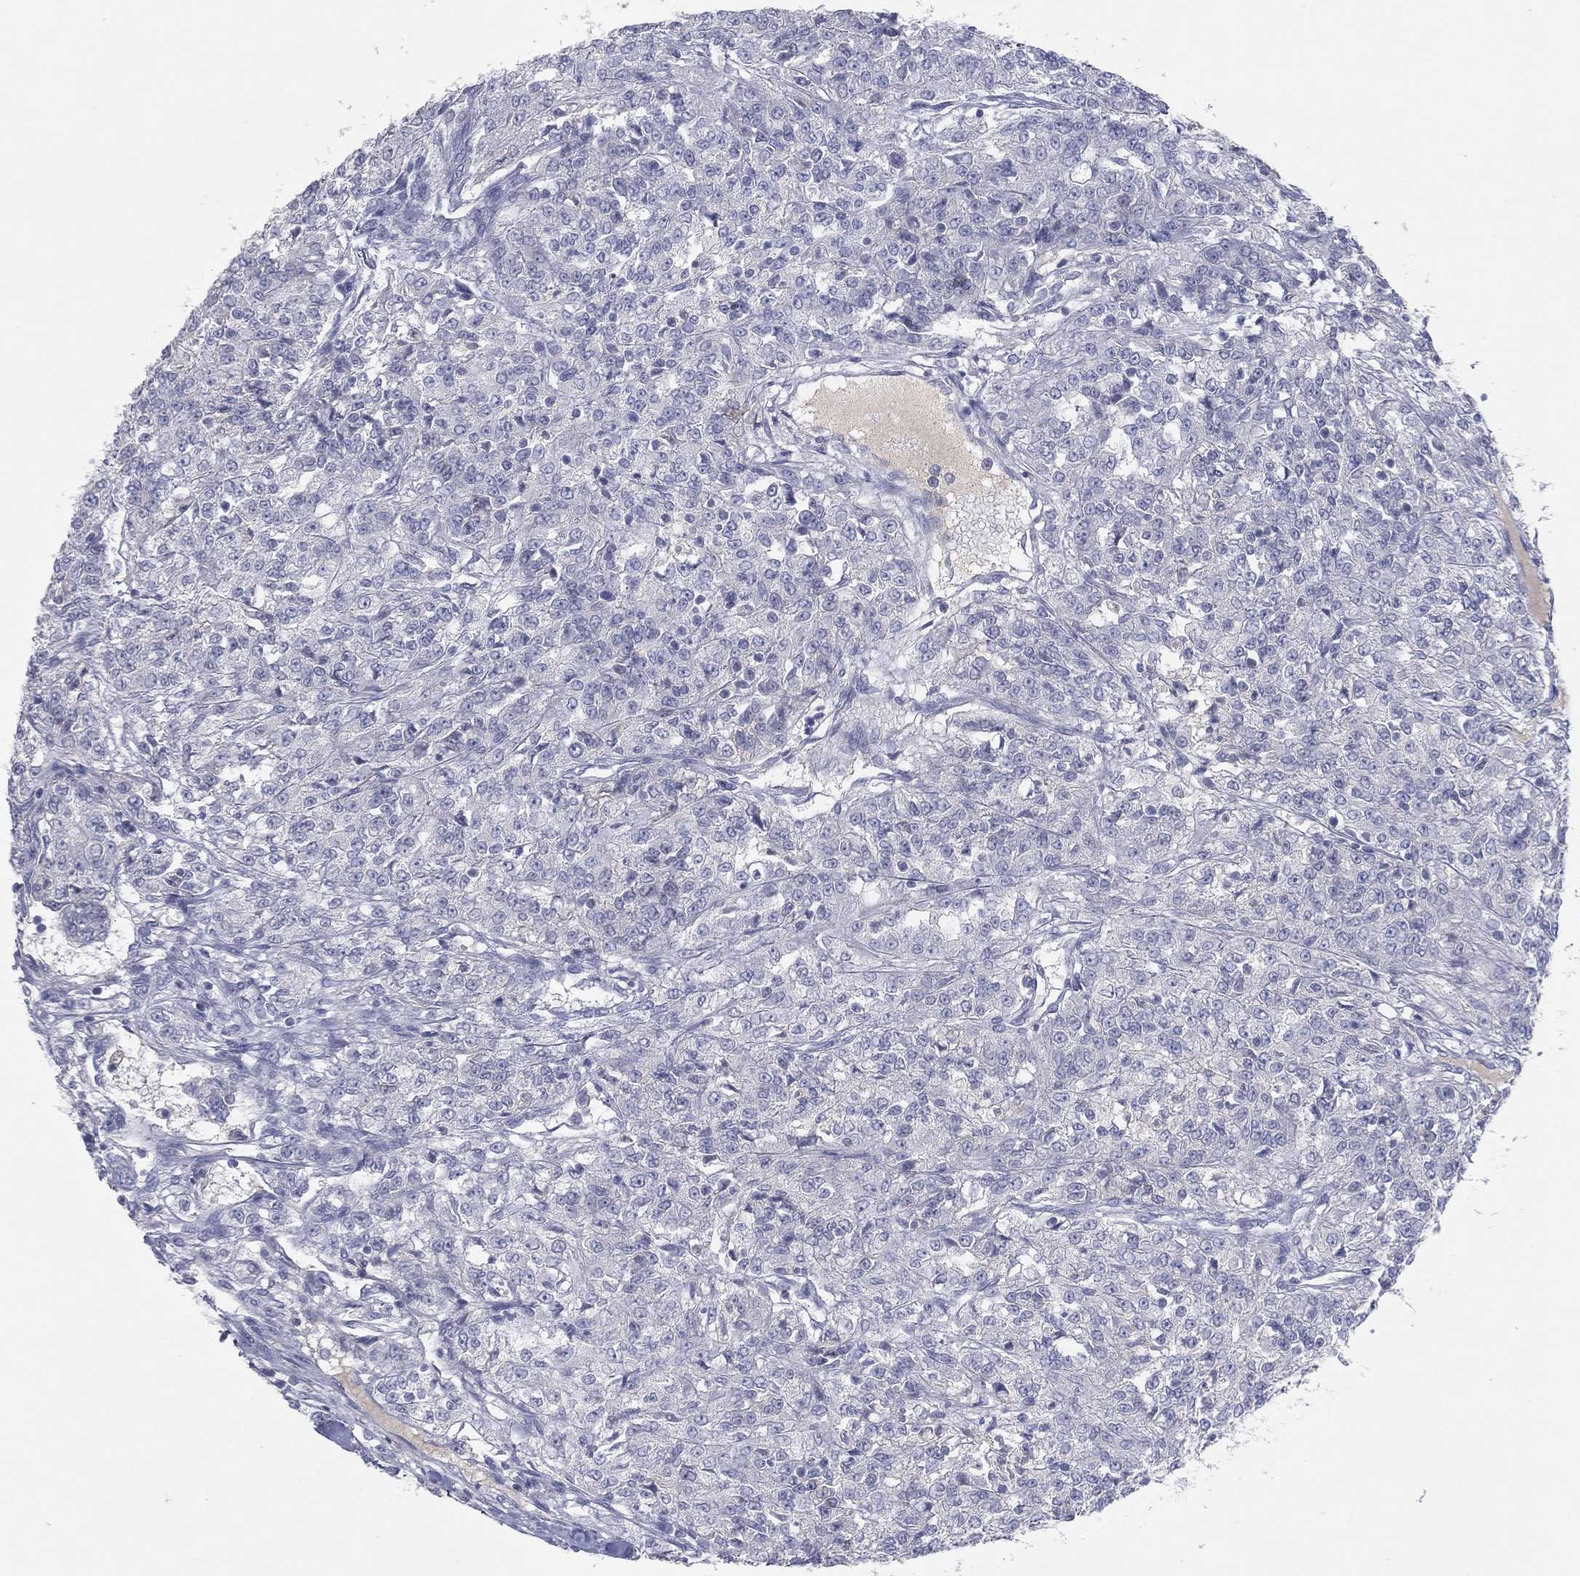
{"staining": {"intensity": "negative", "quantity": "none", "location": "none"}, "tissue": "renal cancer", "cell_type": "Tumor cells", "image_type": "cancer", "snomed": [{"axis": "morphology", "description": "Adenocarcinoma, NOS"}, {"axis": "topography", "description": "Kidney"}], "caption": "Immunohistochemistry image of renal cancer (adenocarcinoma) stained for a protein (brown), which reveals no staining in tumor cells. (IHC, brightfield microscopy, high magnification).", "gene": "CPT1B", "patient": {"sex": "female", "age": 63}}